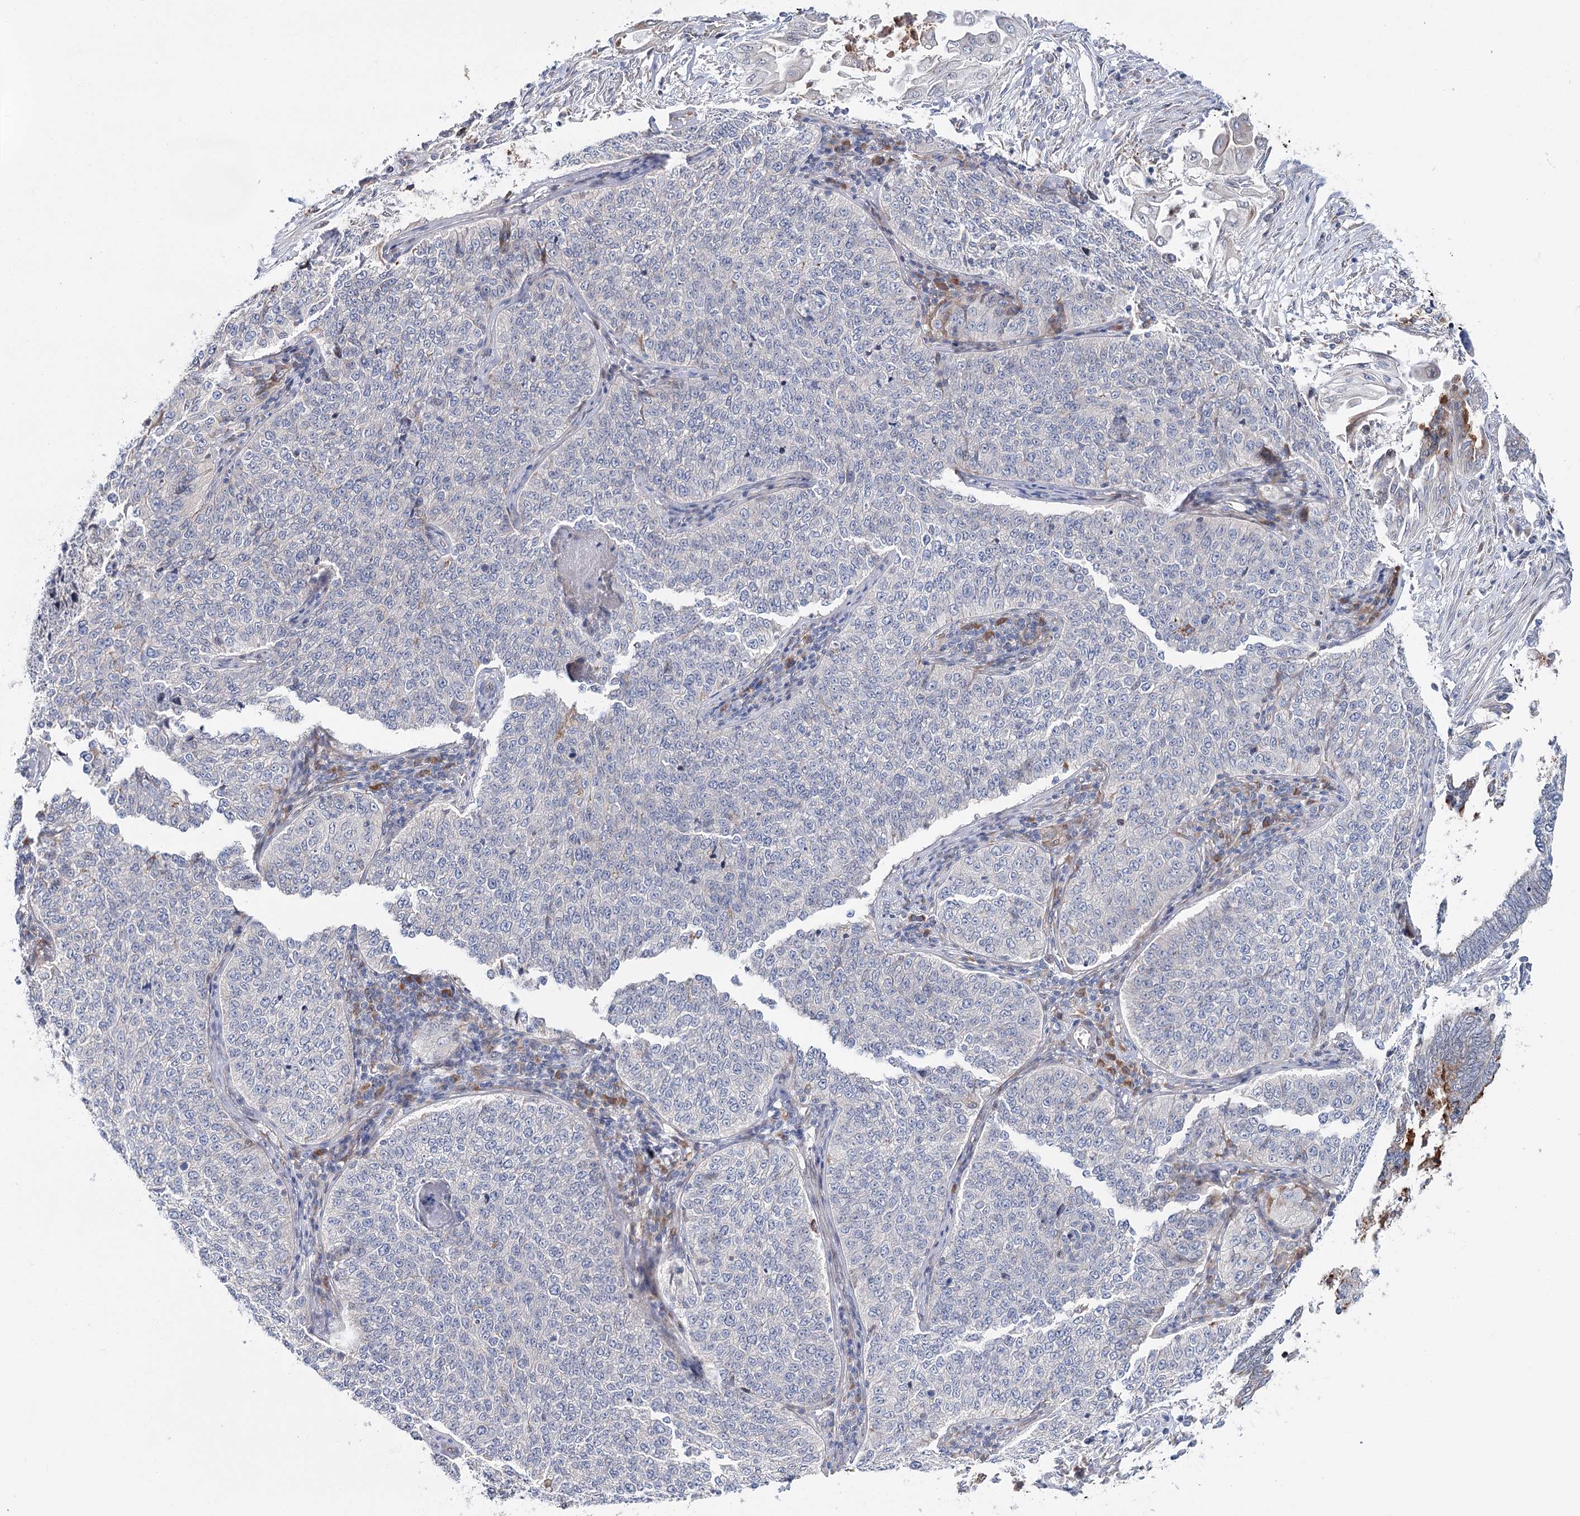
{"staining": {"intensity": "negative", "quantity": "none", "location": "none"}, "tissue": "cervical cancer", "cell_type": "Tumor cells", "image_type": "cancer", "snomed": [{"axis": "morphology", "description": "Squamous cell carcinoma, NOS"}, {"axis": "topography", "description": "Cervix"}], "caption": "This is a image of IHC staining of cervical cancer (squamous cell carcinoma), which shows no expression in tumor cells.", "gene": "CPLANE1", "patient": {"sex": "female", "age": 35}}